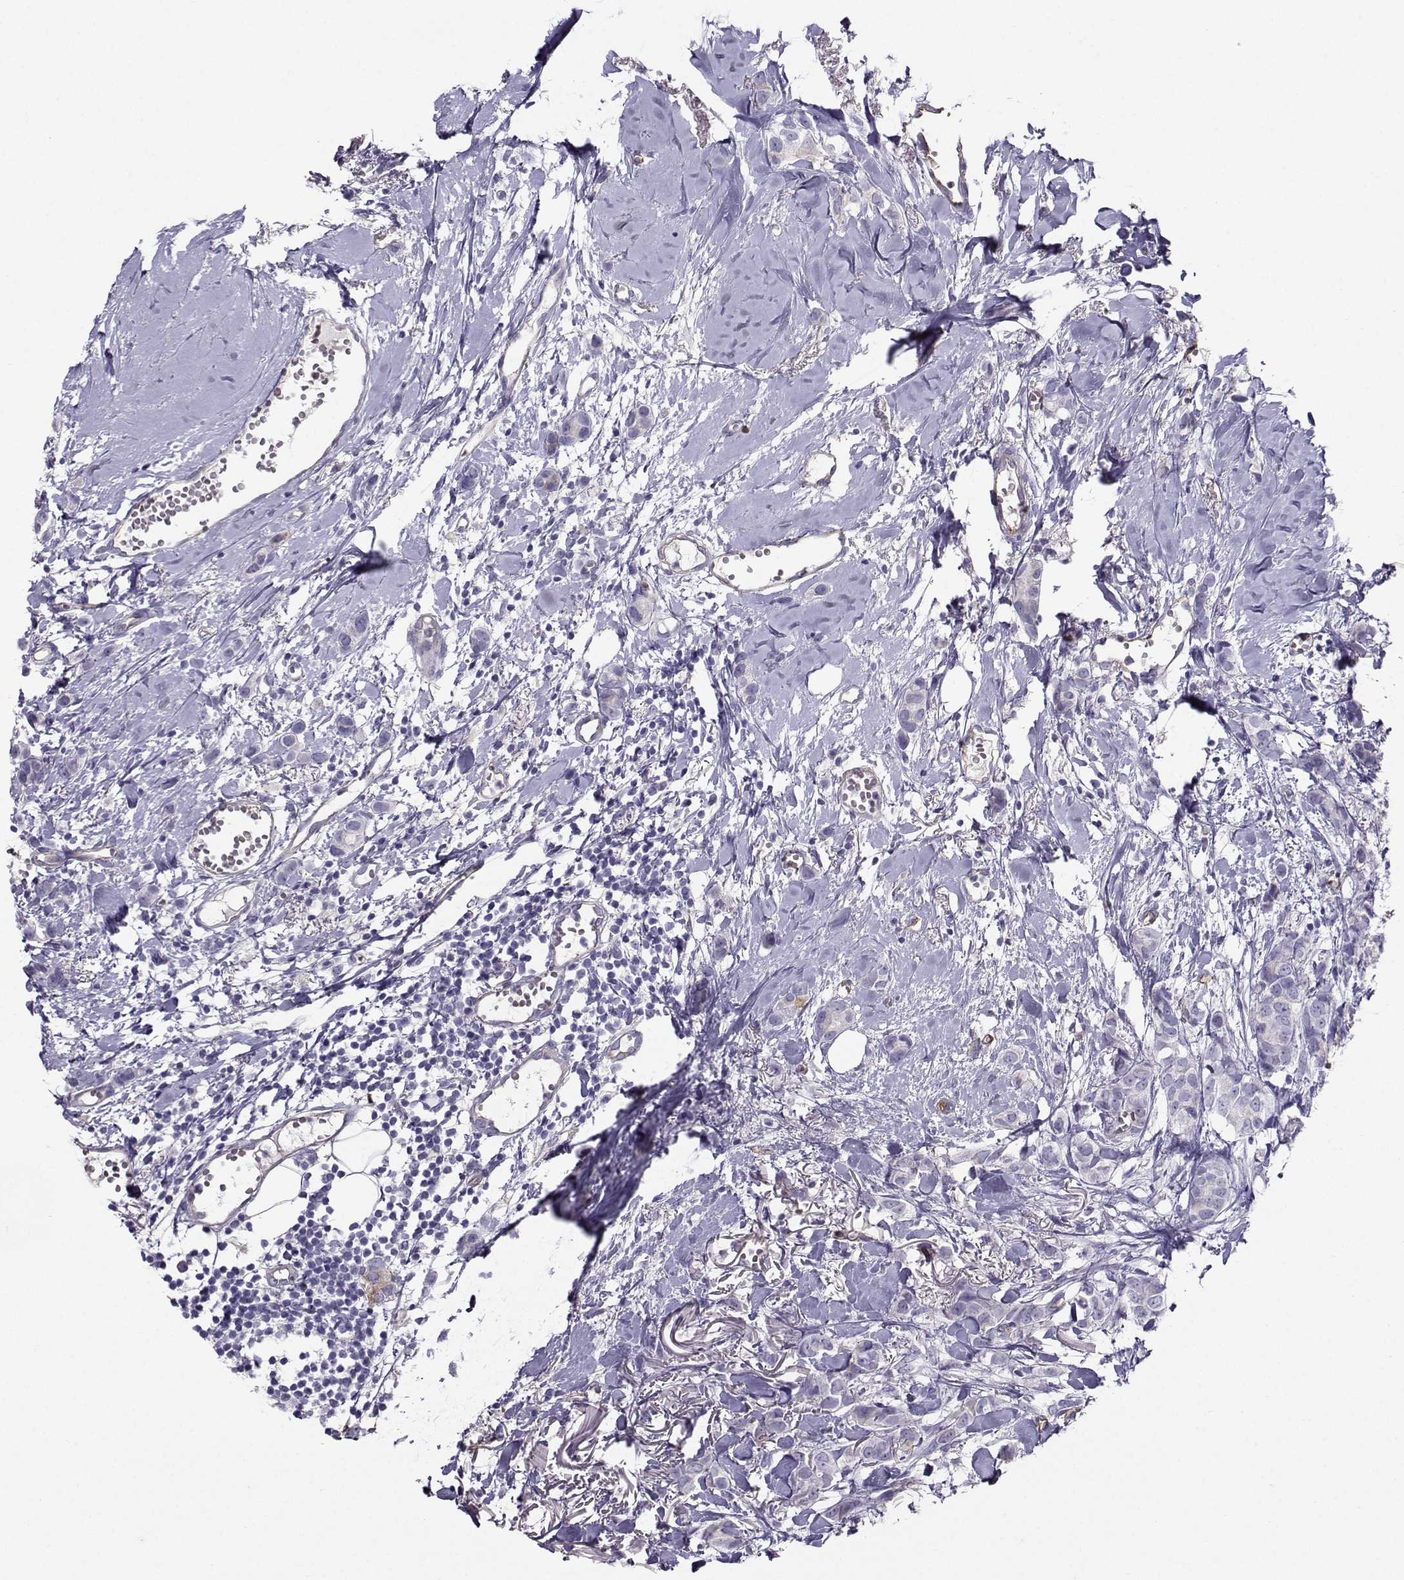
{"staining": {"intensity": "weak", "quantity": "<25%", "location": "cytoplasmic/membranous"}, "tissue": "breast cancer", "cell_type": "Tumor cells", "image_type": "cancer", "snomed": [{"axis": "morphology", "description": "Duct carcinoma"}, {"axis": "topography", "description": "Breast"}], "caption": "Tumor cells are negative for brown protein staining in breast cancer.", "gene": "CLUL1", "patient": {"sex": "female", "age": 85}}